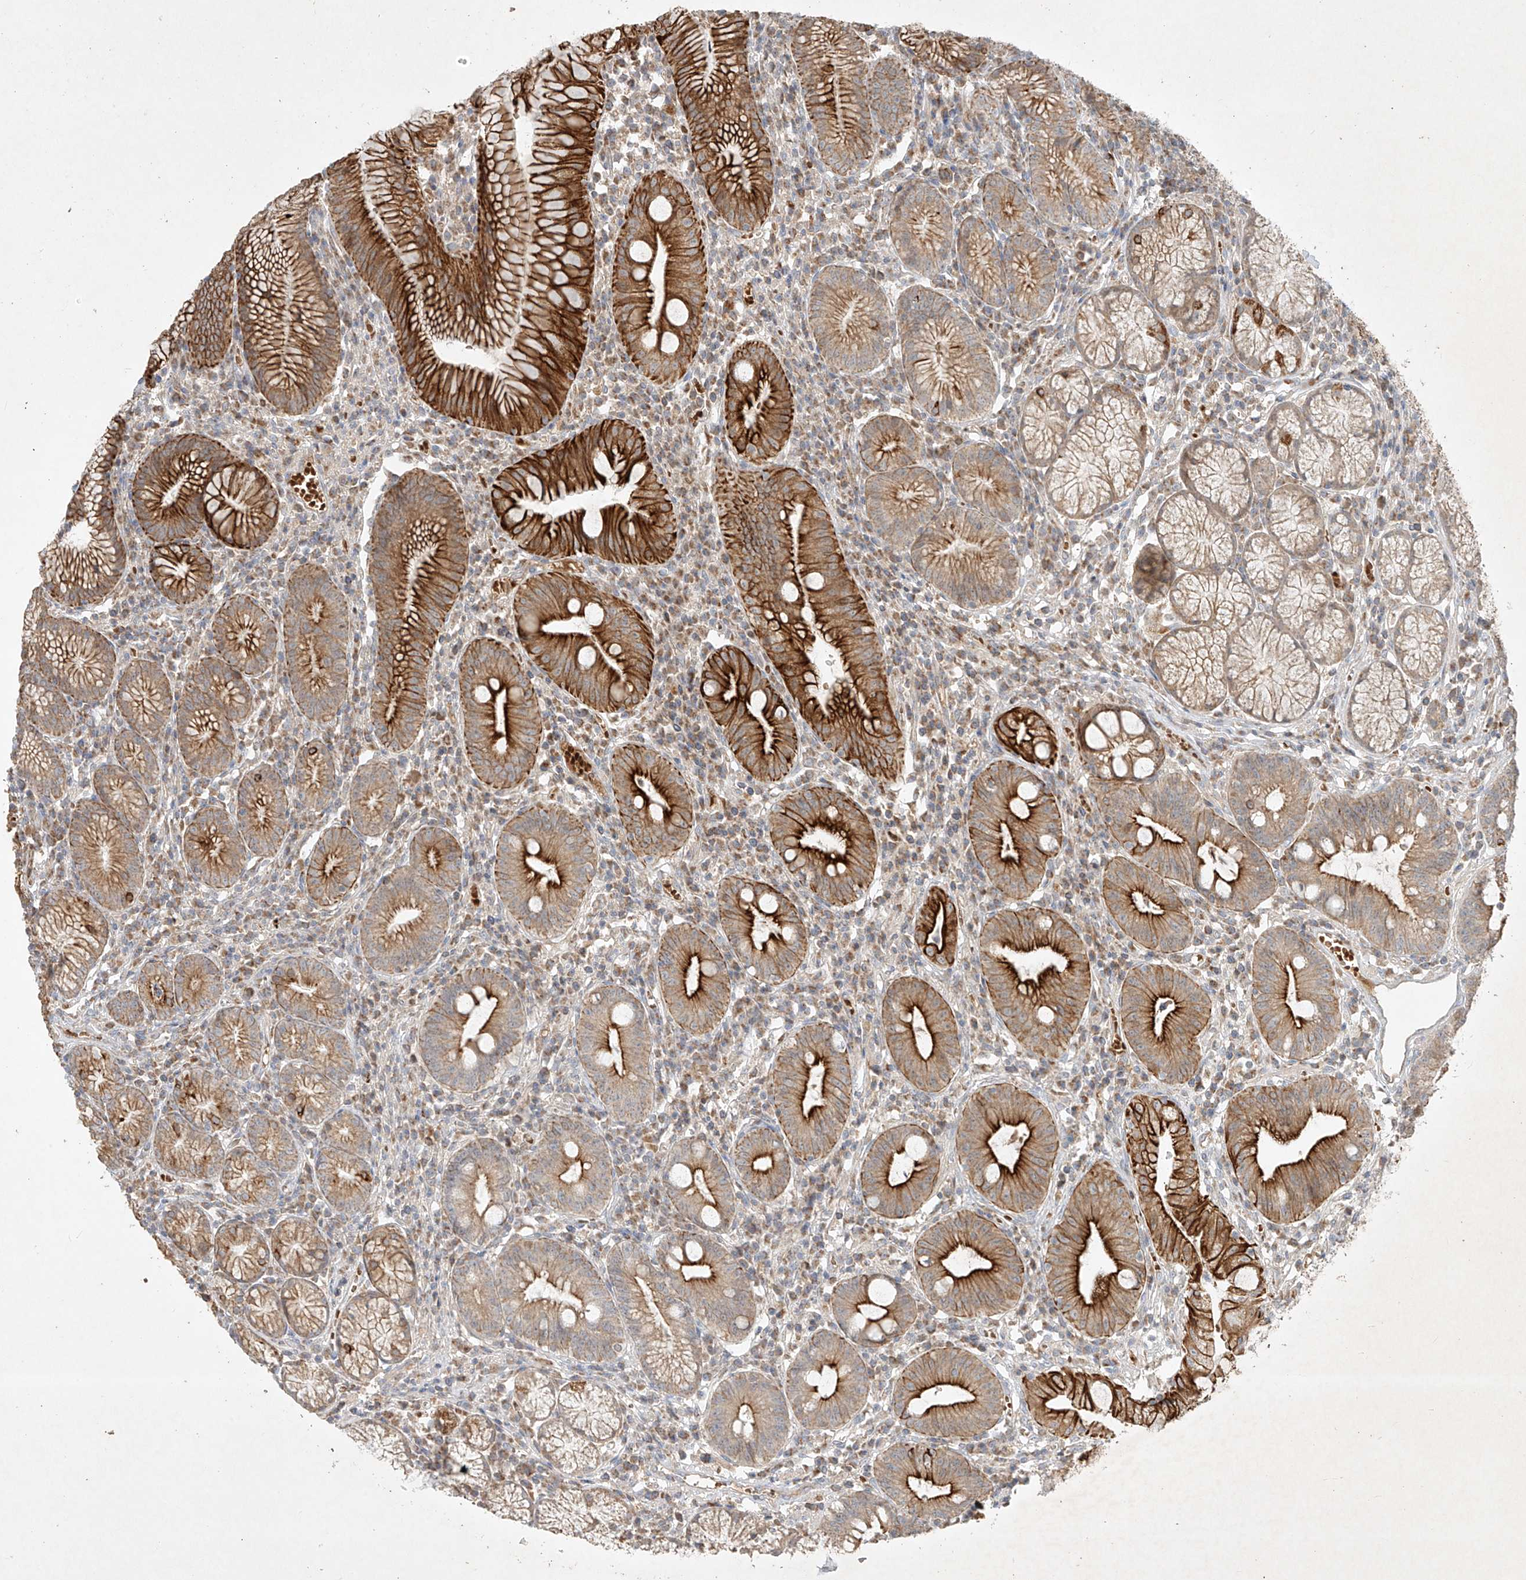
{"staining": {"intensity": "strong", "quantity": "25%-75%", "location": "cytoplasmic/membranous"}, "tissue": "stomach", "cell_type": "Glandular cells", "image_type": "normal", "snomed": [{"axis": "morphology", "description": "Normal tissue, NOS"}, {"axis": "topography", "description": "Stomach"}], "caption": "Immunohistochemistry of normal stomach exhibits high levels of strong cytoplasmic/membranous expression in approximately 25%-75% of glandular cells. The staining was performed using DAB (3,3'-diaminobenzidine) to visualize the protein expression in brown, while the nuclei were stained in blue with hematoxylin (Magnification: 20x).", "gene": "KPNA7", "patient": {"sex": "male", "age": 55}}